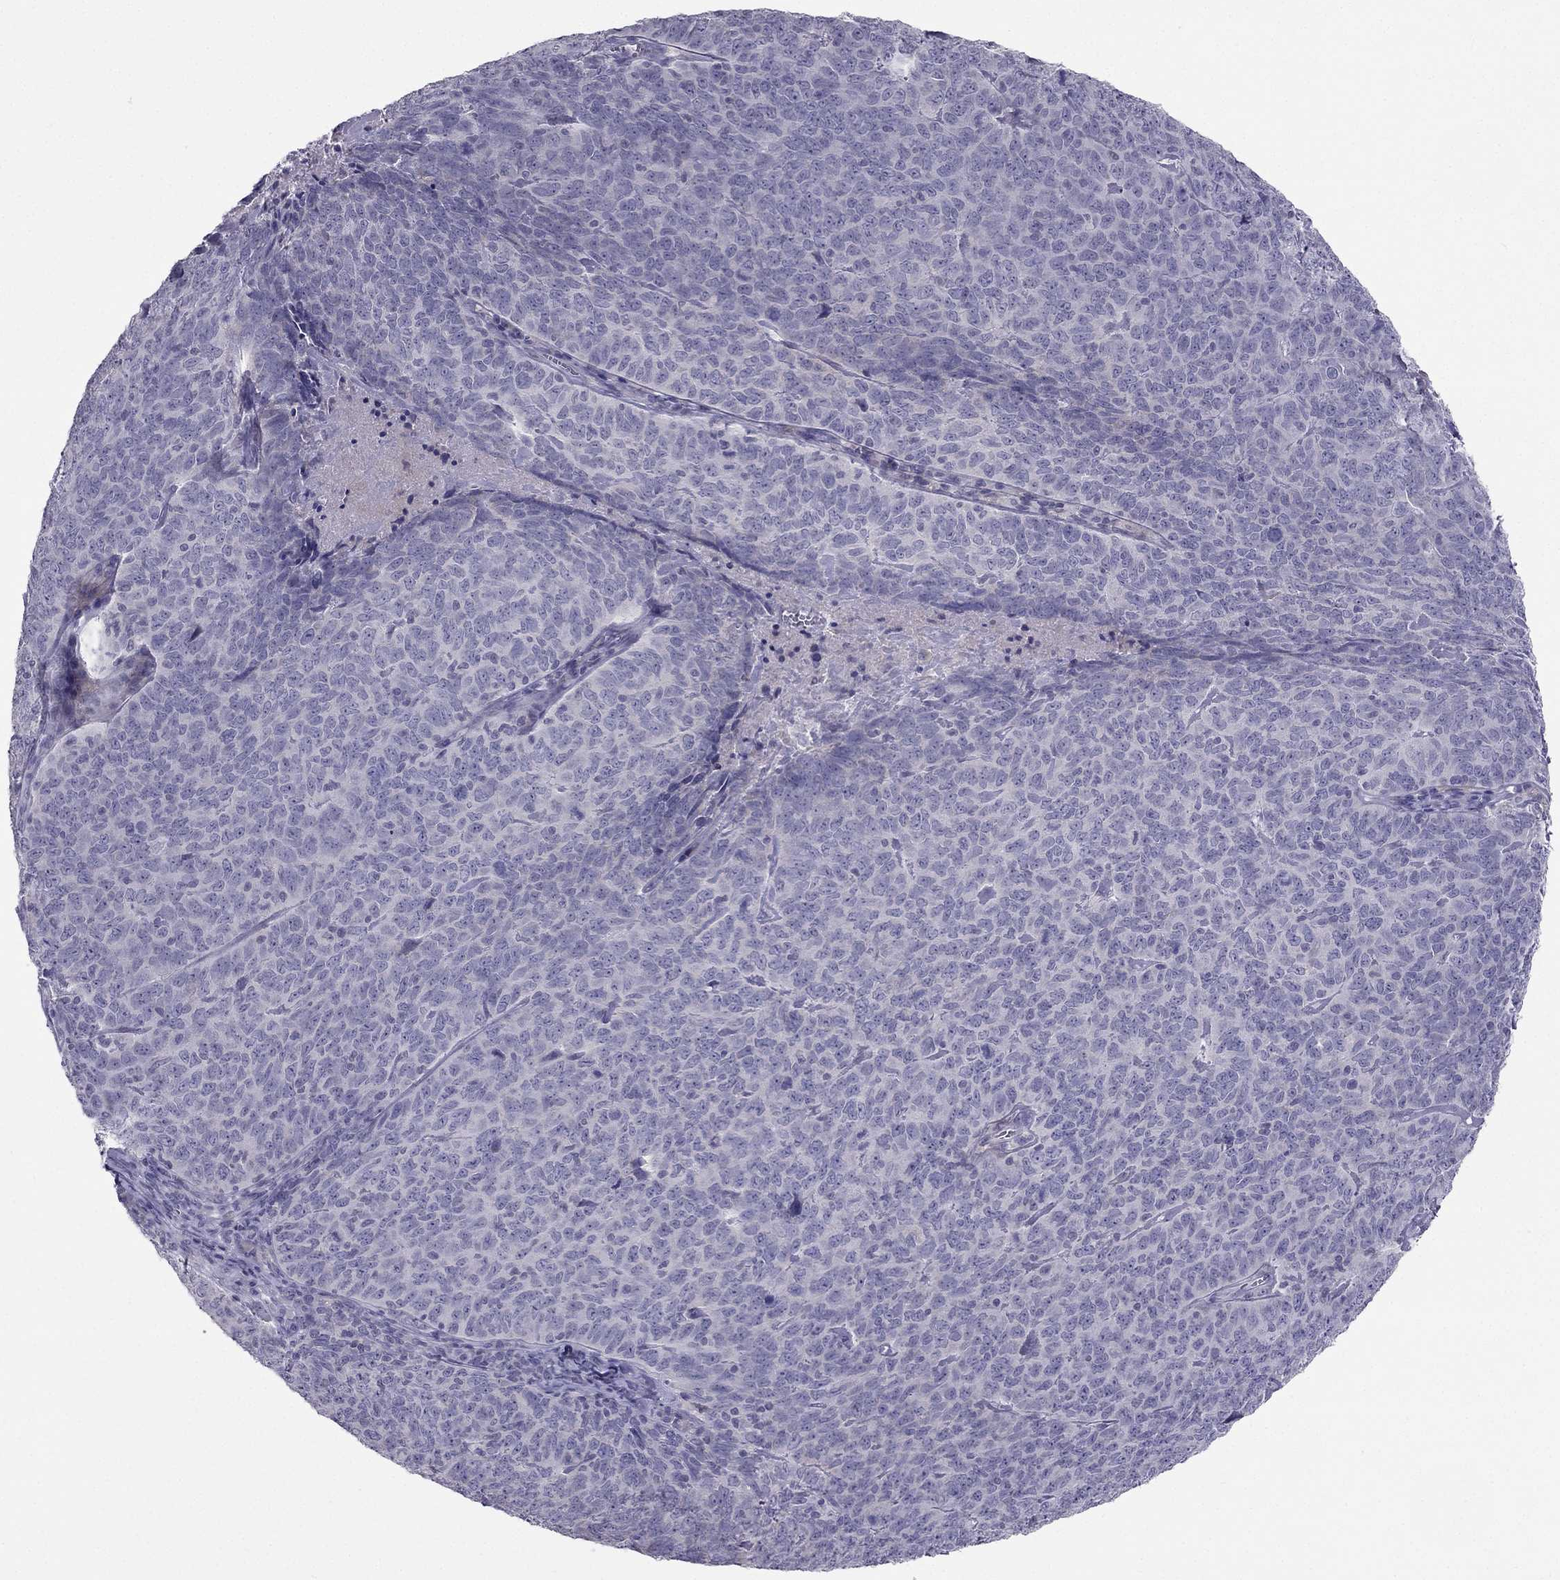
{"staining": {"intensity": "negative", "quantity": "none", "location": "none"}, "tissue": "skin cancer", "cell_type": "Tumor cells", "image_type": "cancer", "snomed": [{"axis": "morphology", "description": "Squamous cell carcinoma, NOS"}, {"axis": "topography", "description": "Skin"}, {"axis": "topography", "description": "Anal"}], "caption": "Immunohistochemistry histopathology image of neoplastic tissue: skin cancer stained with DAB displays no significant protein staining in tumor cells.", "gene": "RGS8", "patient": {"sex": "female", "age": 51}}